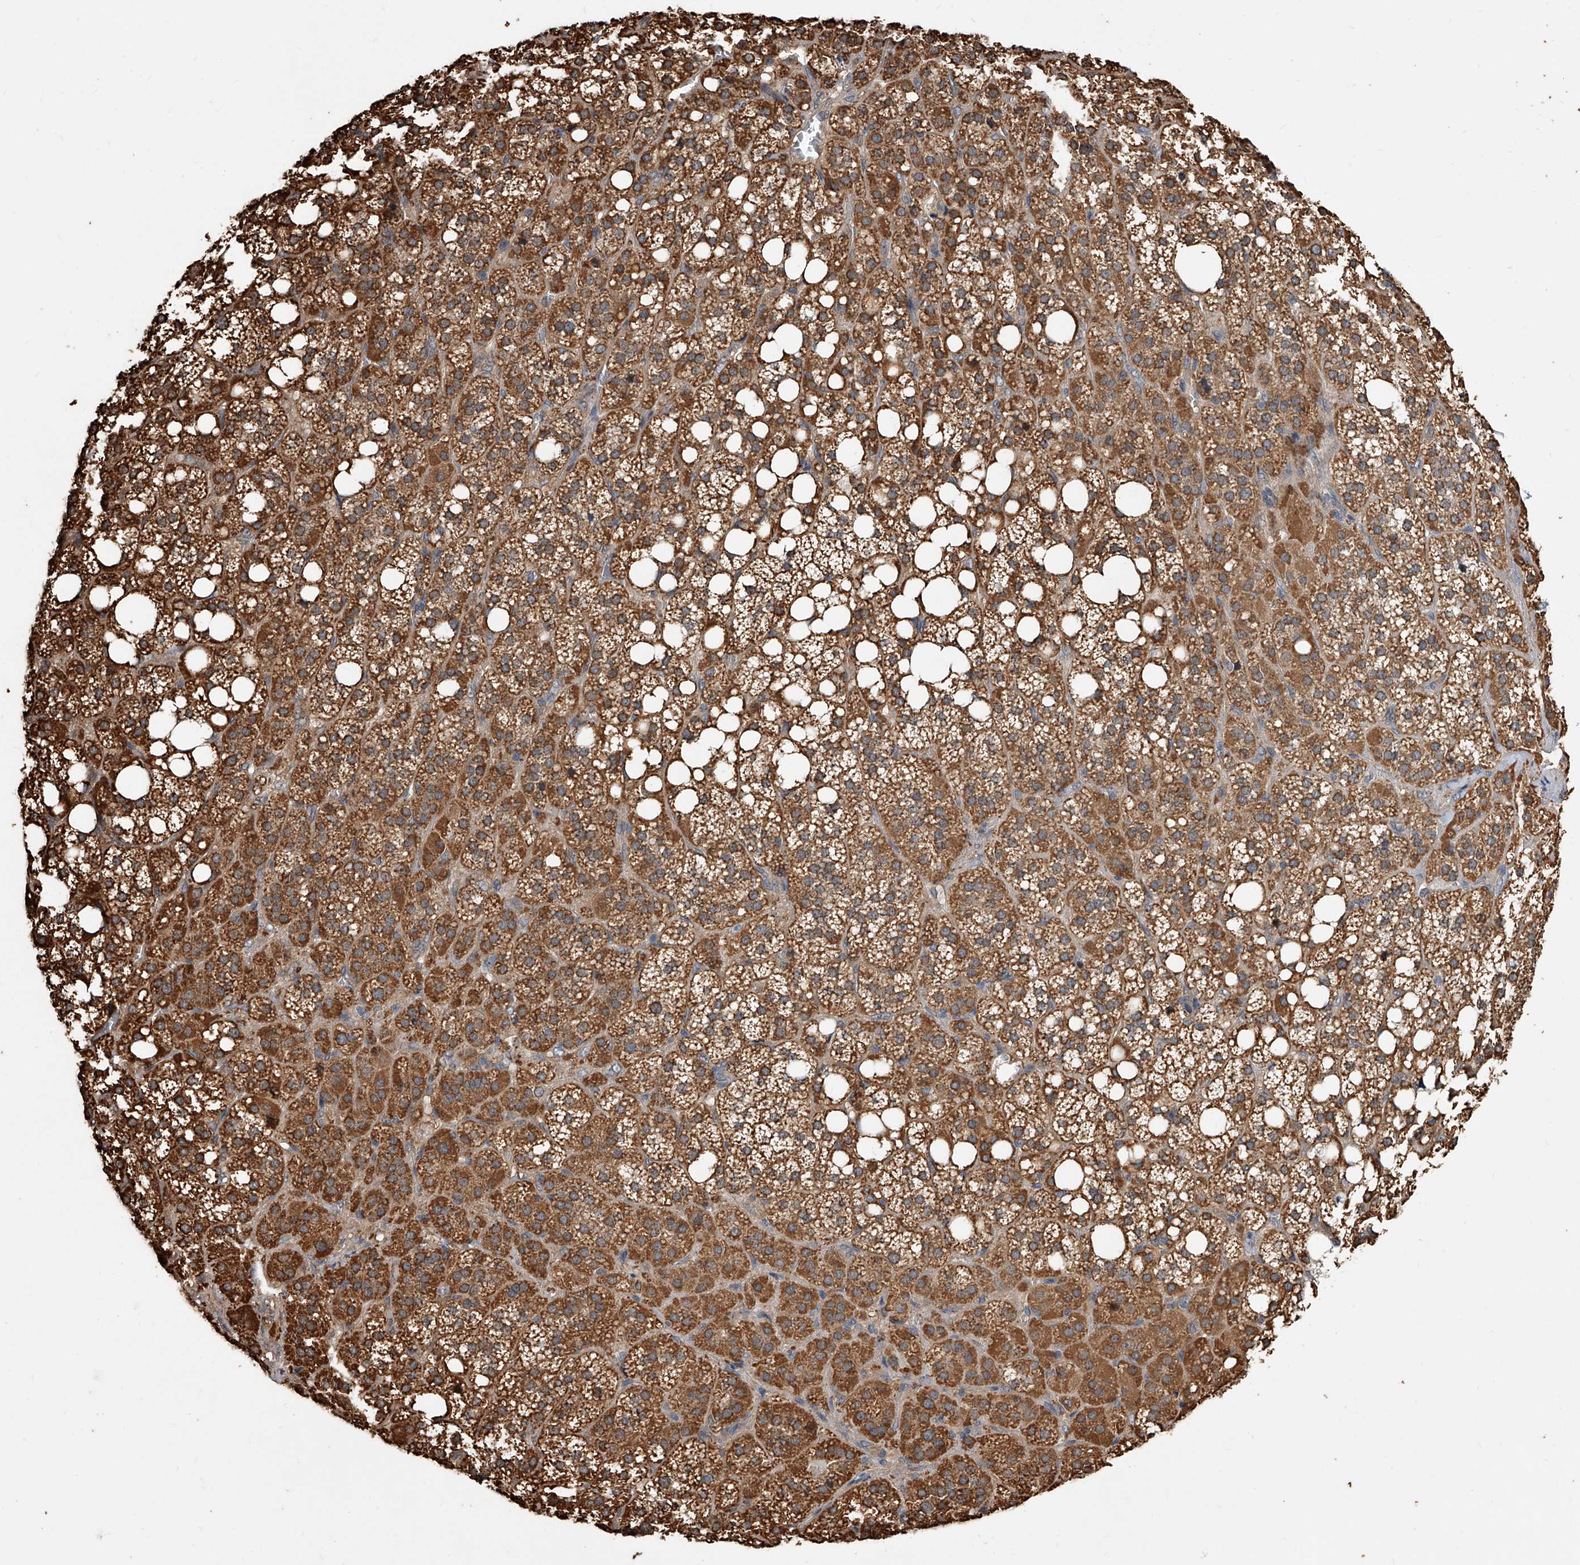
{"staining": {"intensity": "strong", "quantity": ">75%", "location": "cytoplasmic/membranous"}, "tissue": "adrenal gland", "cell_type": "Glandular cells", "image_type": "normal", "snomed": [{"axis": "morphology", "description": "Normal tissue, NOS"}, {"axis": "topography", "description": "Adrenal gland"}], "caption": "Strong cytoplasmic/membranous positivity for a protein is identified in approximately >75% of glandular cells of normal adrenal gland using IHC.", "gene": "LTV1", "patient": {"sex": "female", "age": 59}}